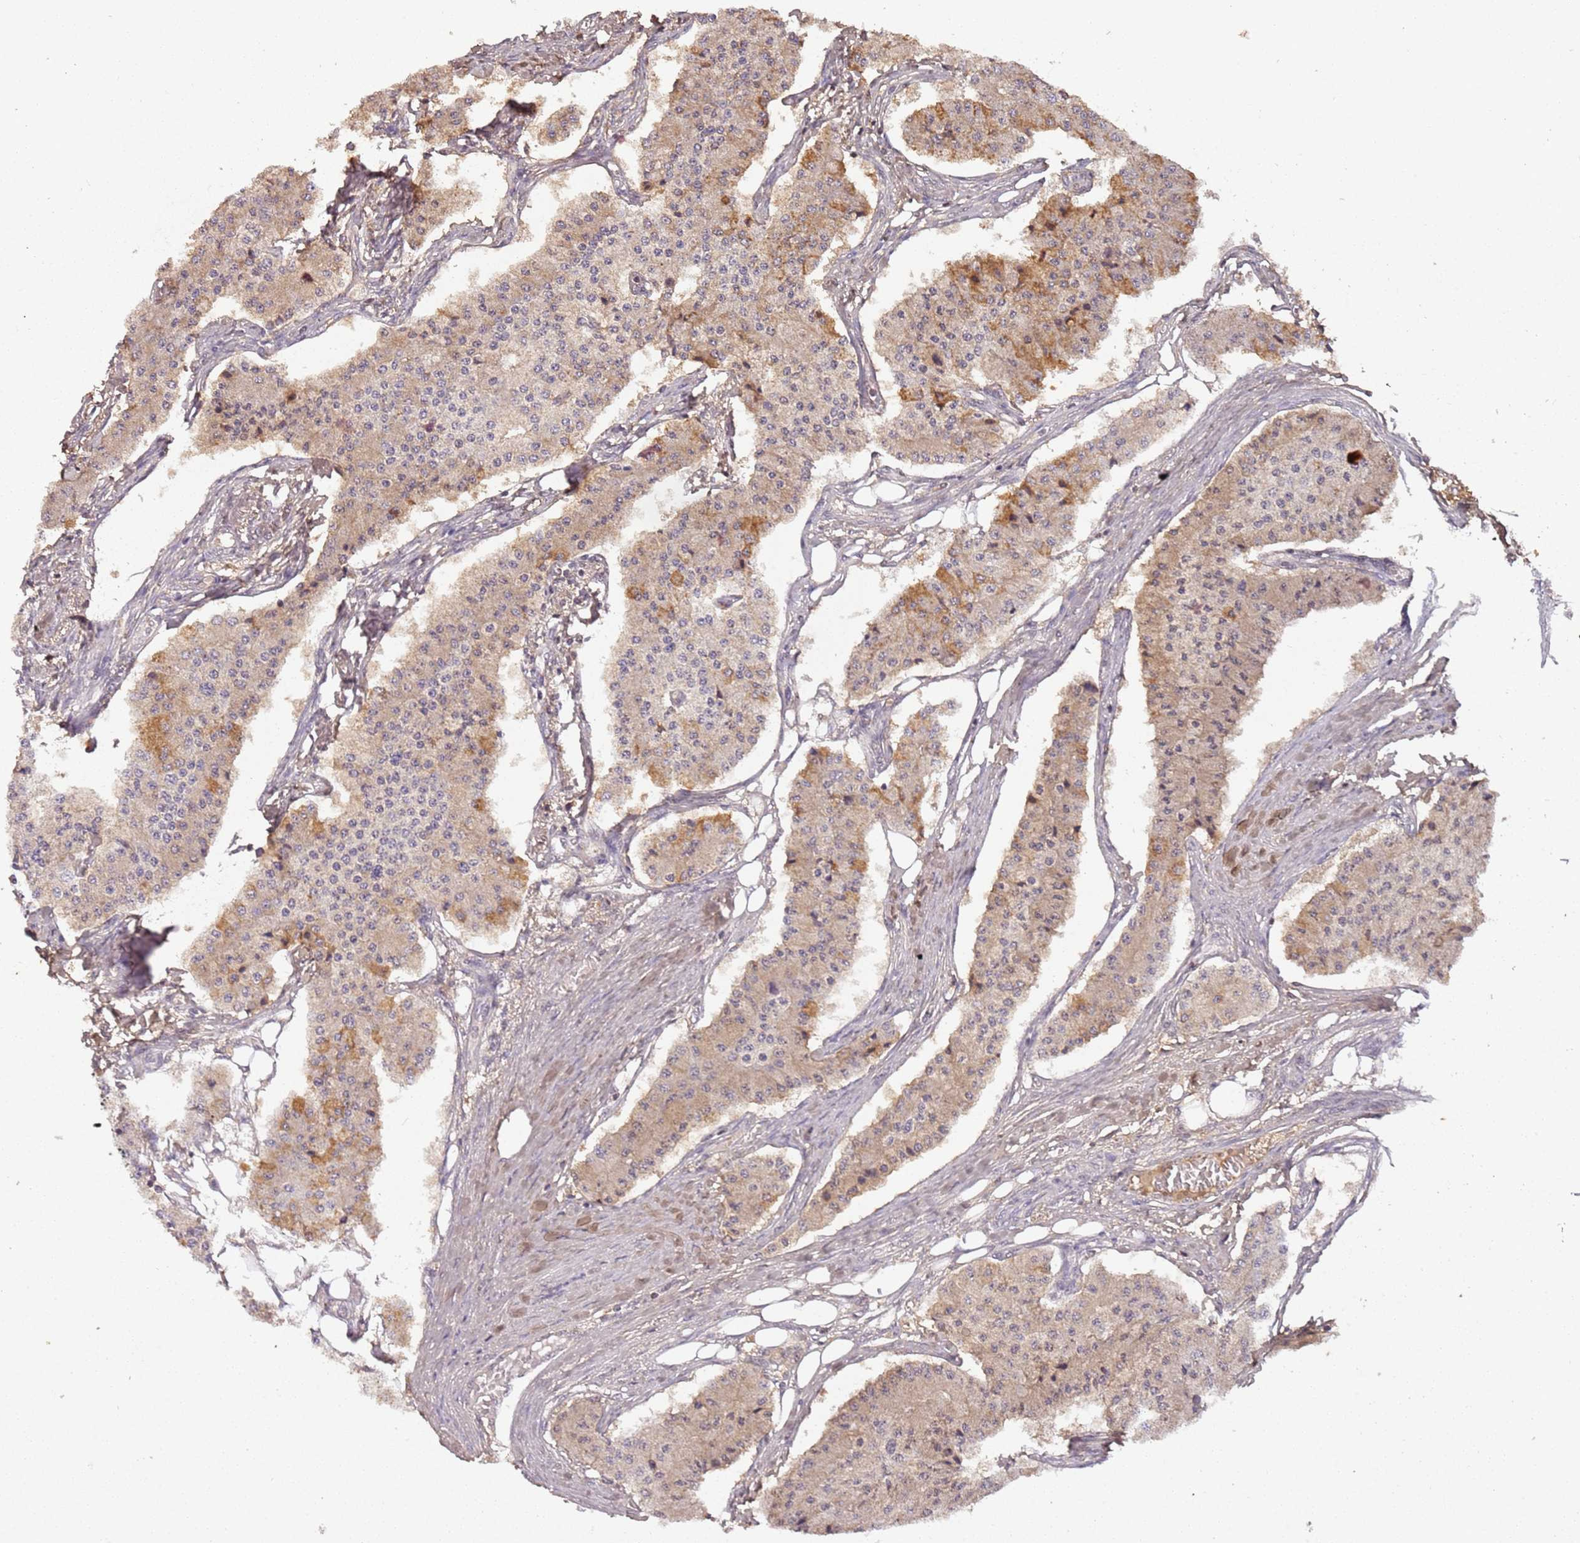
{"staining": {"intensity": "moderate", "quantity": "<25%", "location": "cytoplasmic/membranous"}, "tissue": "carcinoid", "cell_type": "Tumor cells", "image_type": "cancer", "snomed": [{"axis": "morphology", "description": "Carcinoid, malignant, NOS"}, {"axis": "topography", "description": "Colon"}], "caption": "Immunohistochemistry (DAB (3,3'-diaminobenzidine)) staining of human carcinoid (malignant) demonstrates moderate cytoplasmic/membranous protein expression in approximately <25% of tumor cells.", "gene": "COL1A2", "patient": {"sex": "female", "age": 52}}